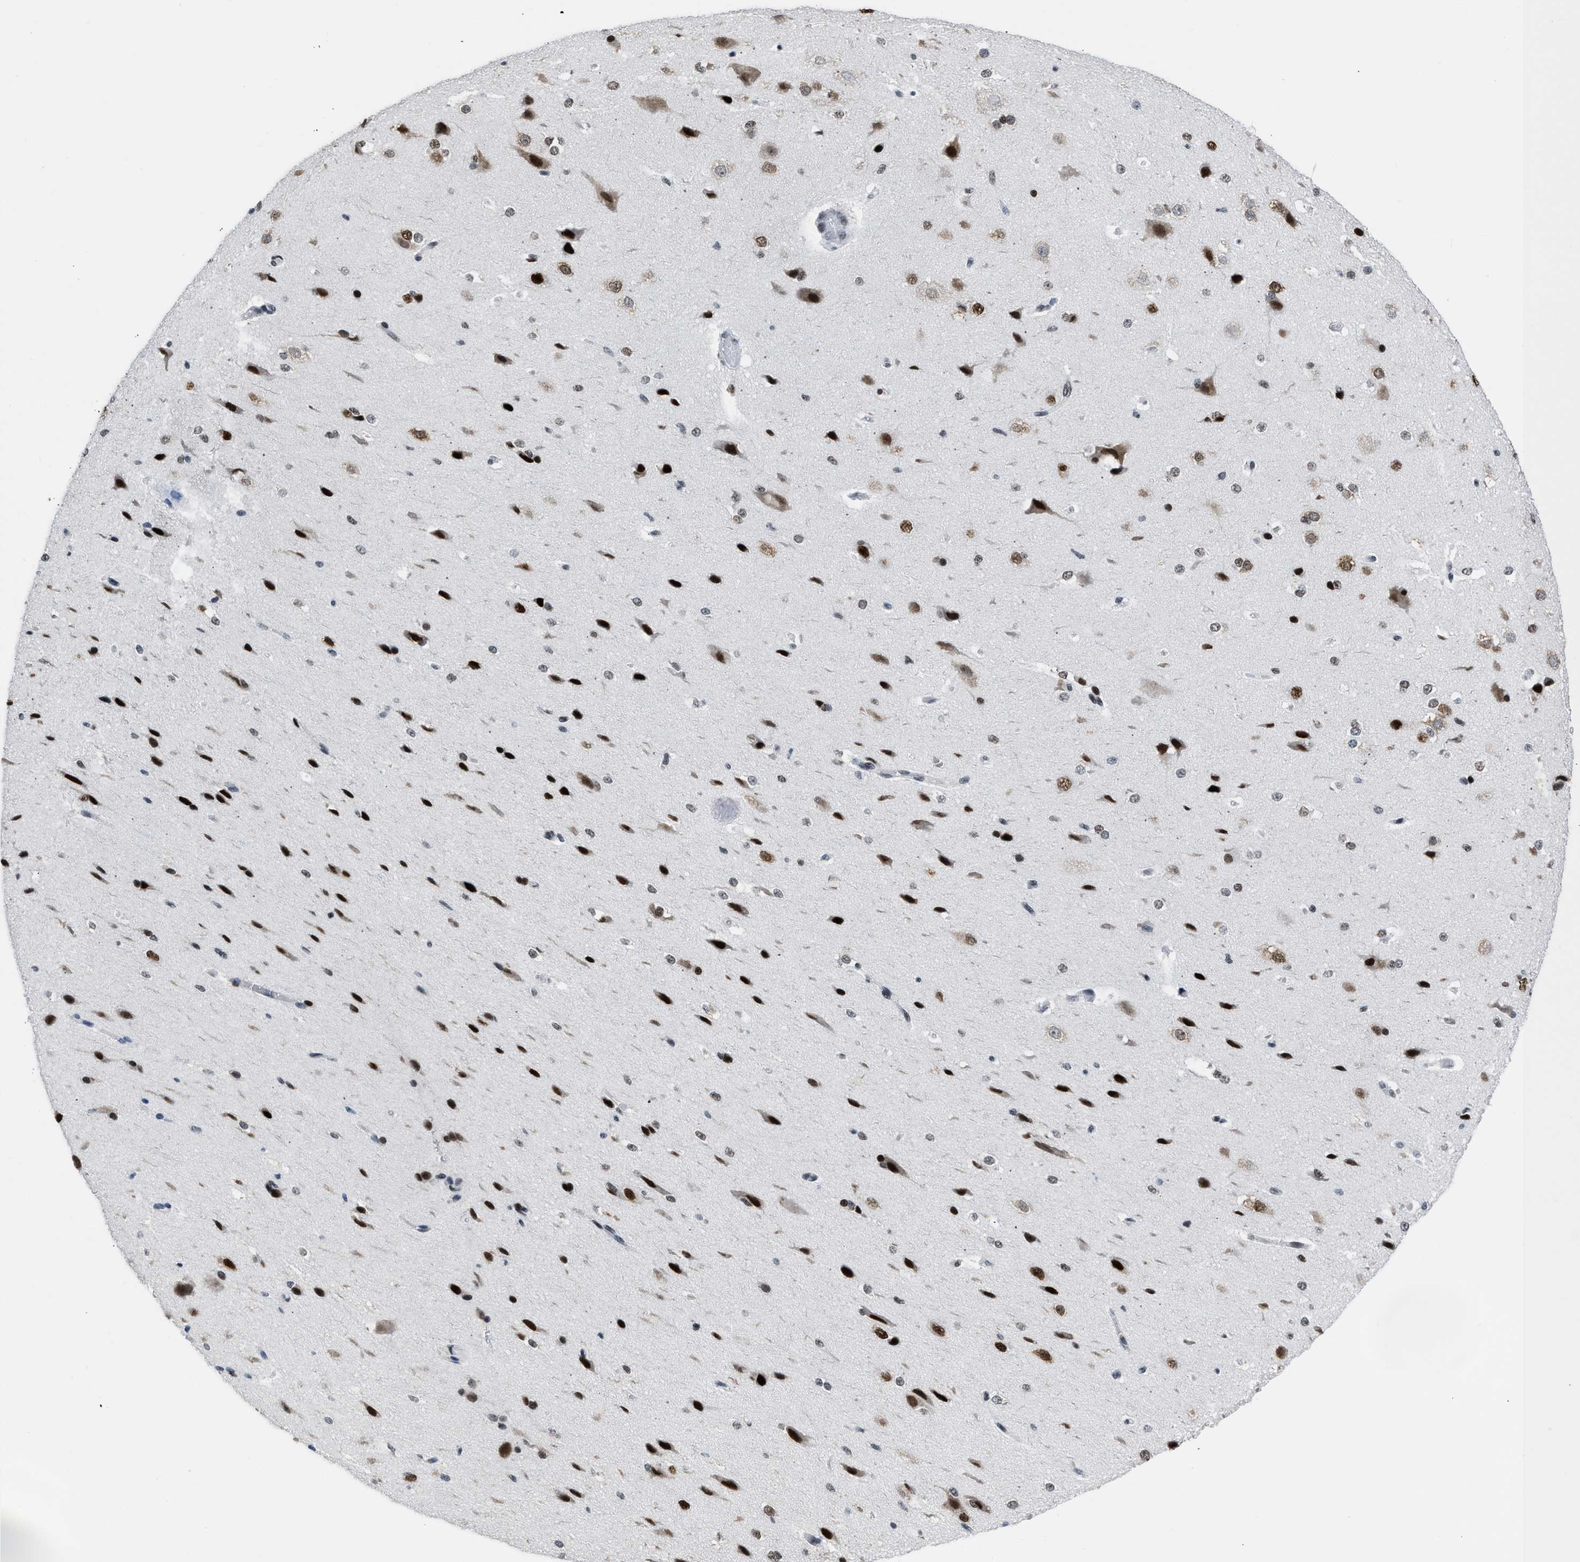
{"staining": {"intensity": "negative", "quantity": "none", "location": "none"}, "tissue": "cerebral cortex", "cell_type": "Endothelial cells", "image_type": "normal", "snomed": [{"axis": "morphology", "description": "Normal tissue, NOS"}, {"axis": "morphology", "description": "Developmental malformation"}, {"axis": "topography", "description": "Cerebral cortex"}], "caption": "Cerebral cortex stained for a protein using immunohistochemistry (IHC) demonstrates no positivity endothelial cells.", "gene": "TERF2IP", "patient": {"sex": "female", "age": 30}}